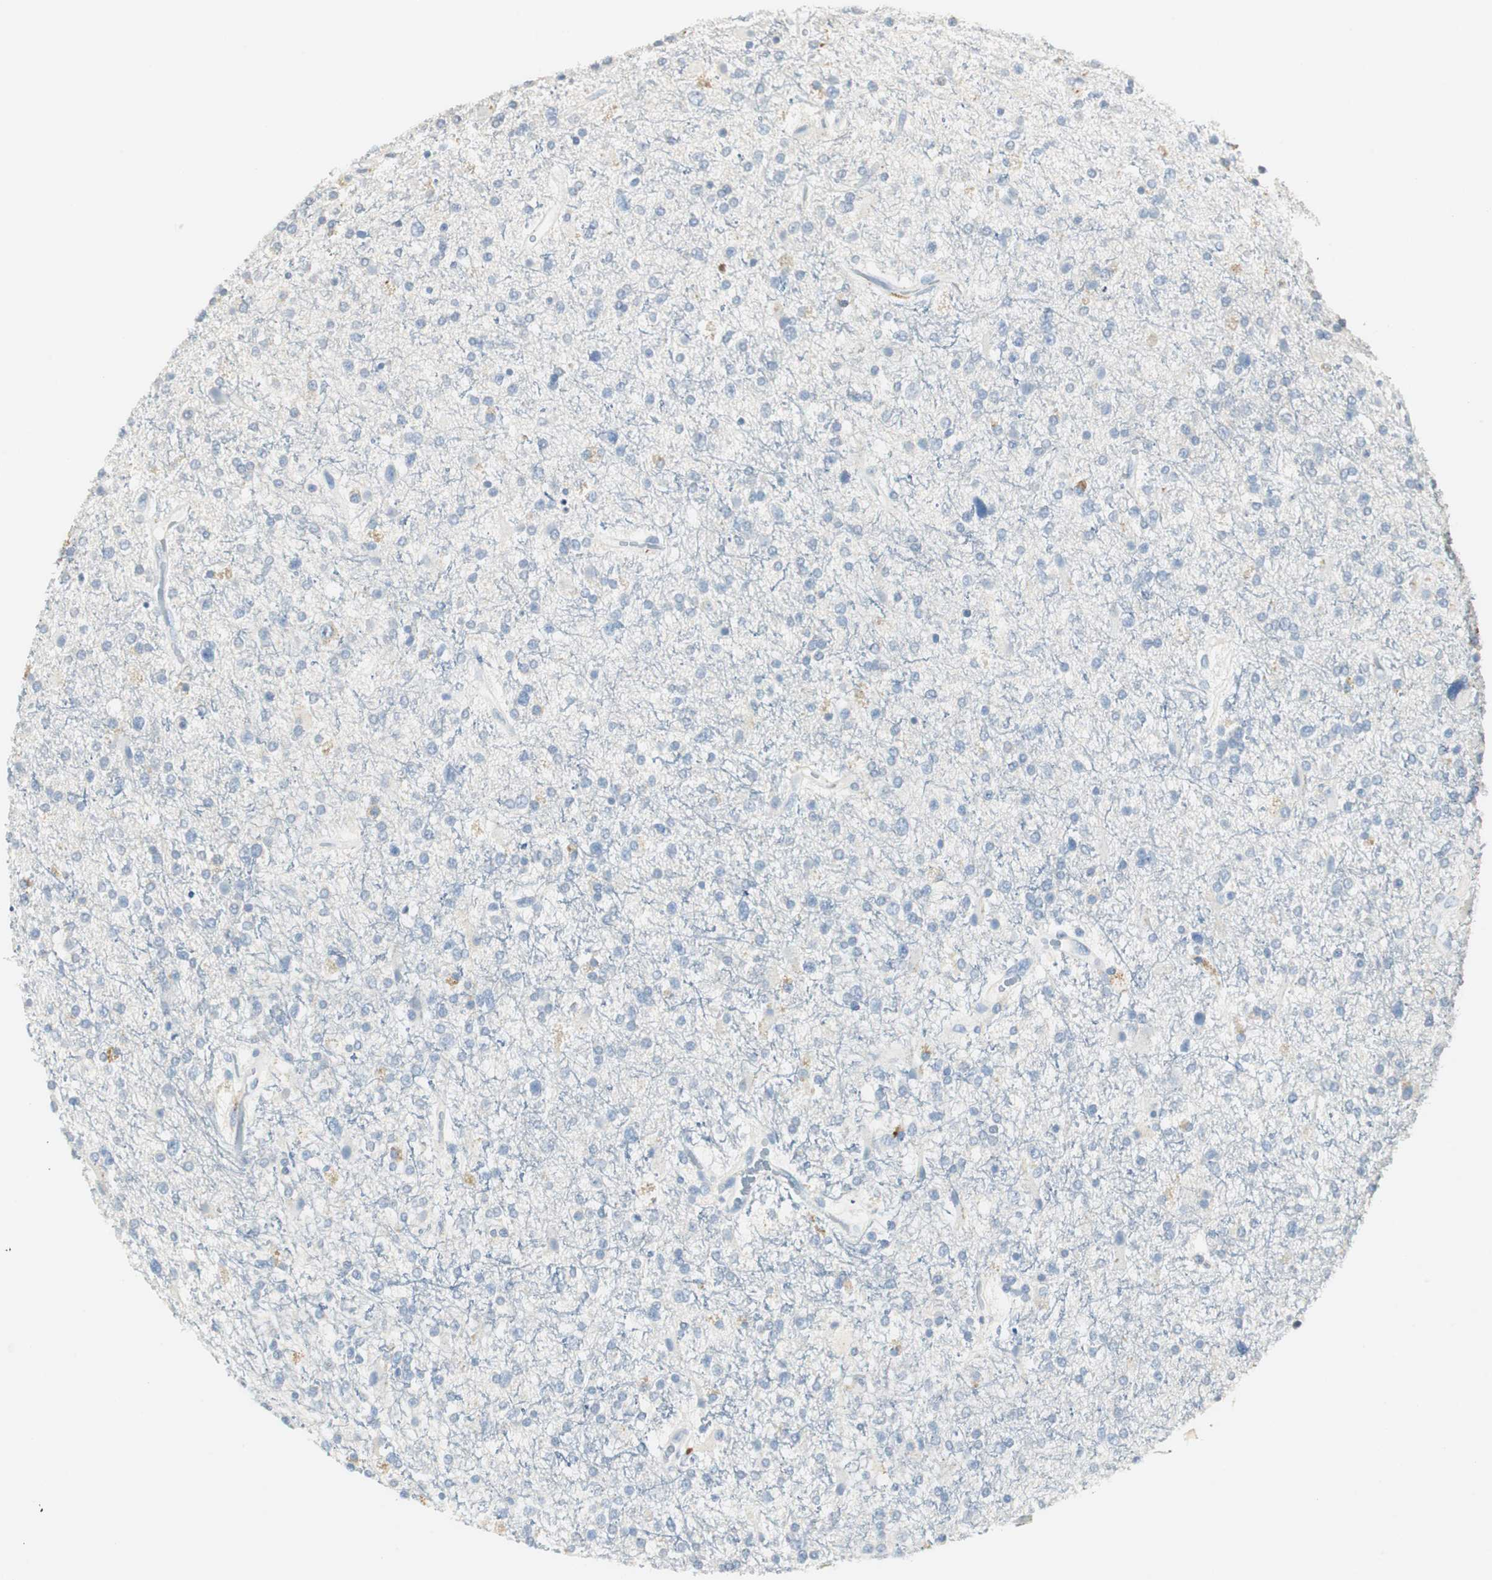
{"staining": {"intensity": "negative", "quantity": "none", "location": "none"}, "tissue": "glioma", "cell_type": "Tumor cells", "image_type": "cancer", "snomed": [{"axis": "morphology", "description": "Glioma, malignant, High grade"}, {"axis": "topography", "description": "Brain"}], "caption": "DAB immunohistochemical staining of human glioma reveals no significant staining in tumor cells.", "gene": "LRP2", "patient": {"sex": "male", "age": 33}}